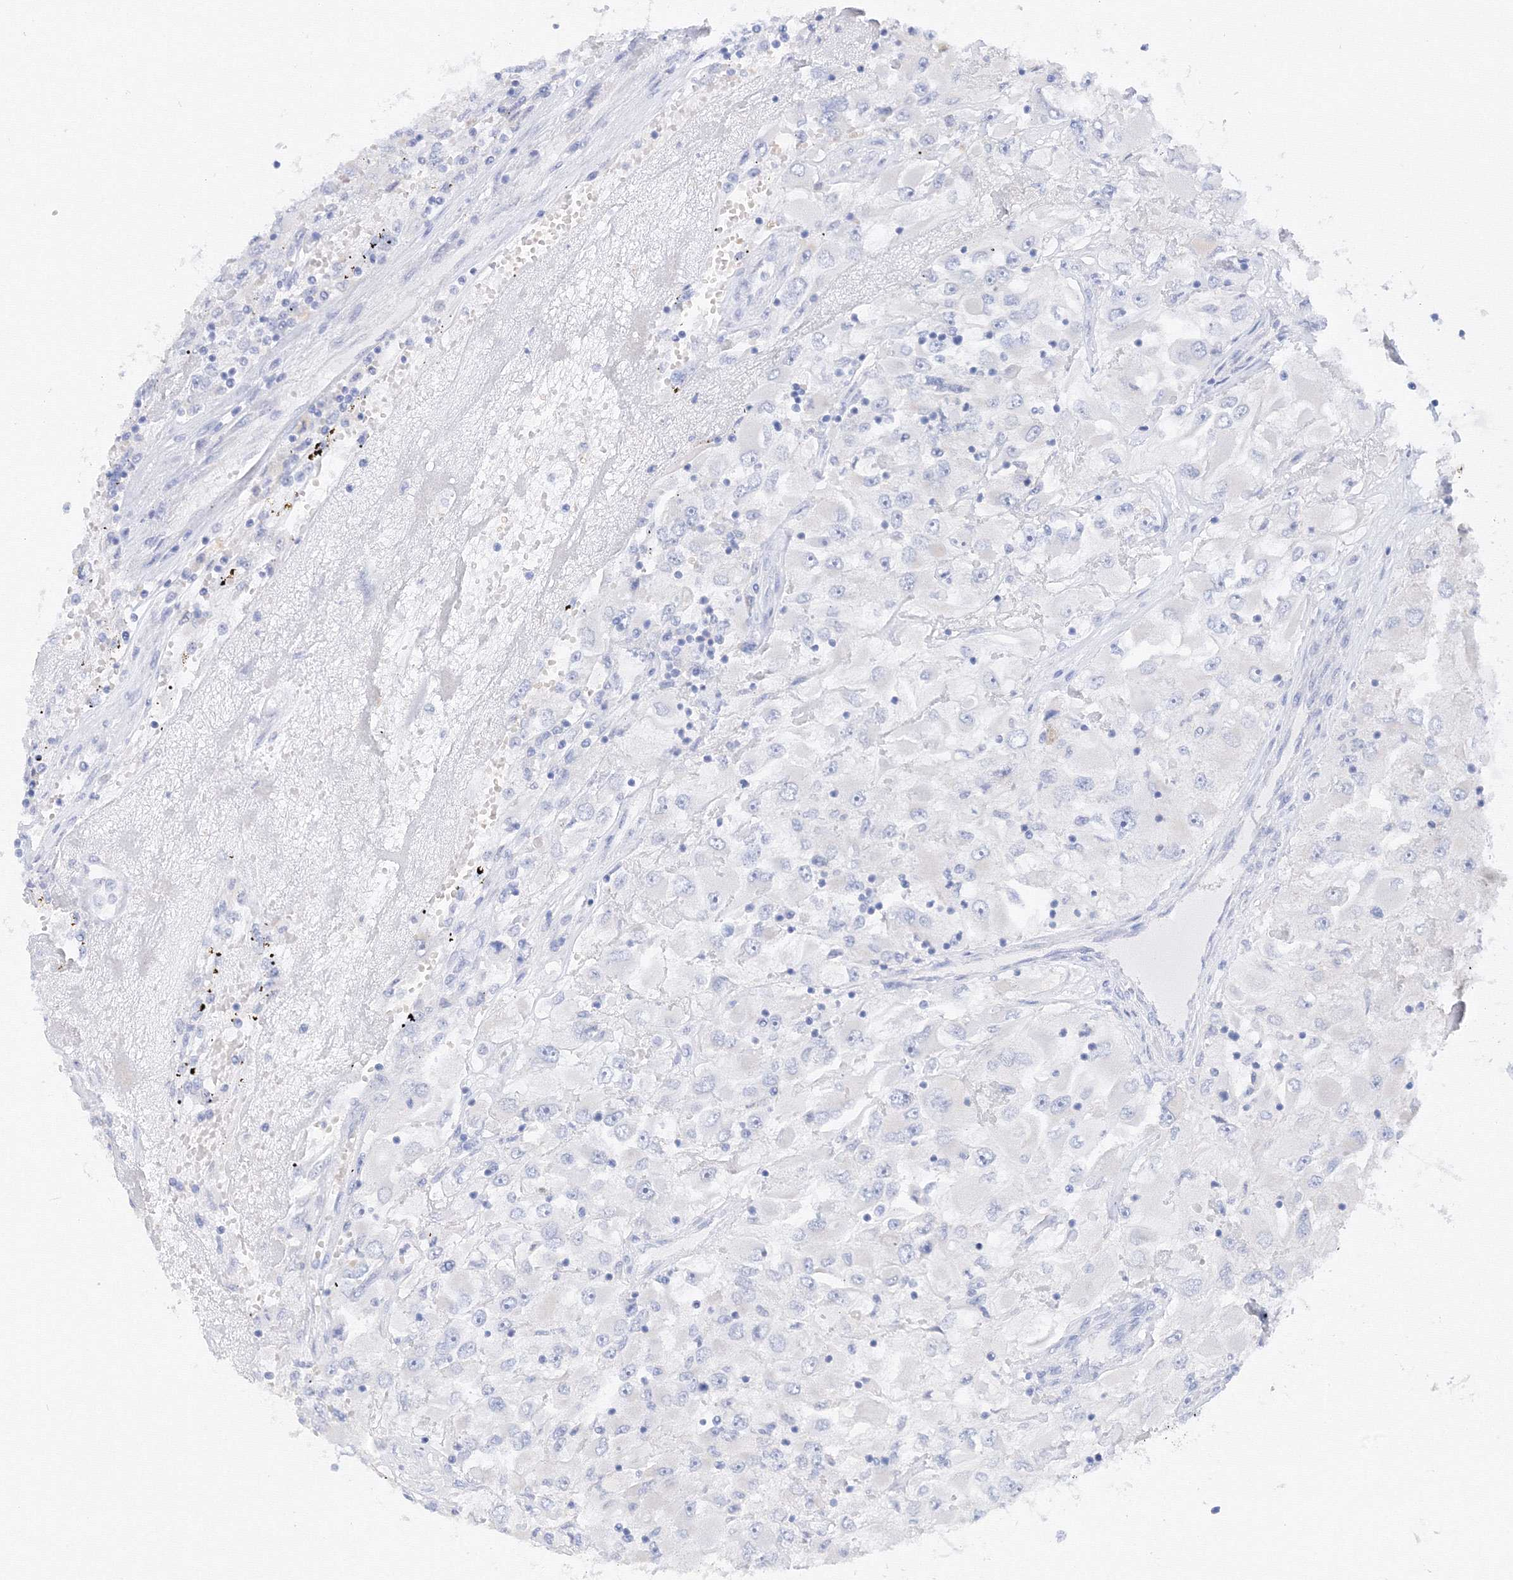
{"staining": {"intensity": "negative", "quantity": "none", "location": "none"}, "tissue": "renal cancer", "cell_type": "Tumor cells", "image_type": "cancer", "snomed": [{"axis": "morphology", "description": "Adenocarcinoma, NOS"}, {"axis": "topography", "description": "Kidney"}], "caption": "Tumor cells are negative for protein expression in human renal adenocarcinoma. The staining was performed using DAB to visualize the protein expression in brown, while the nuclei were stained in blue with hematoxylin (Magnification: 20x).", "gene": "TAMM41", "patient": {"sex": "female", "age": 52}}